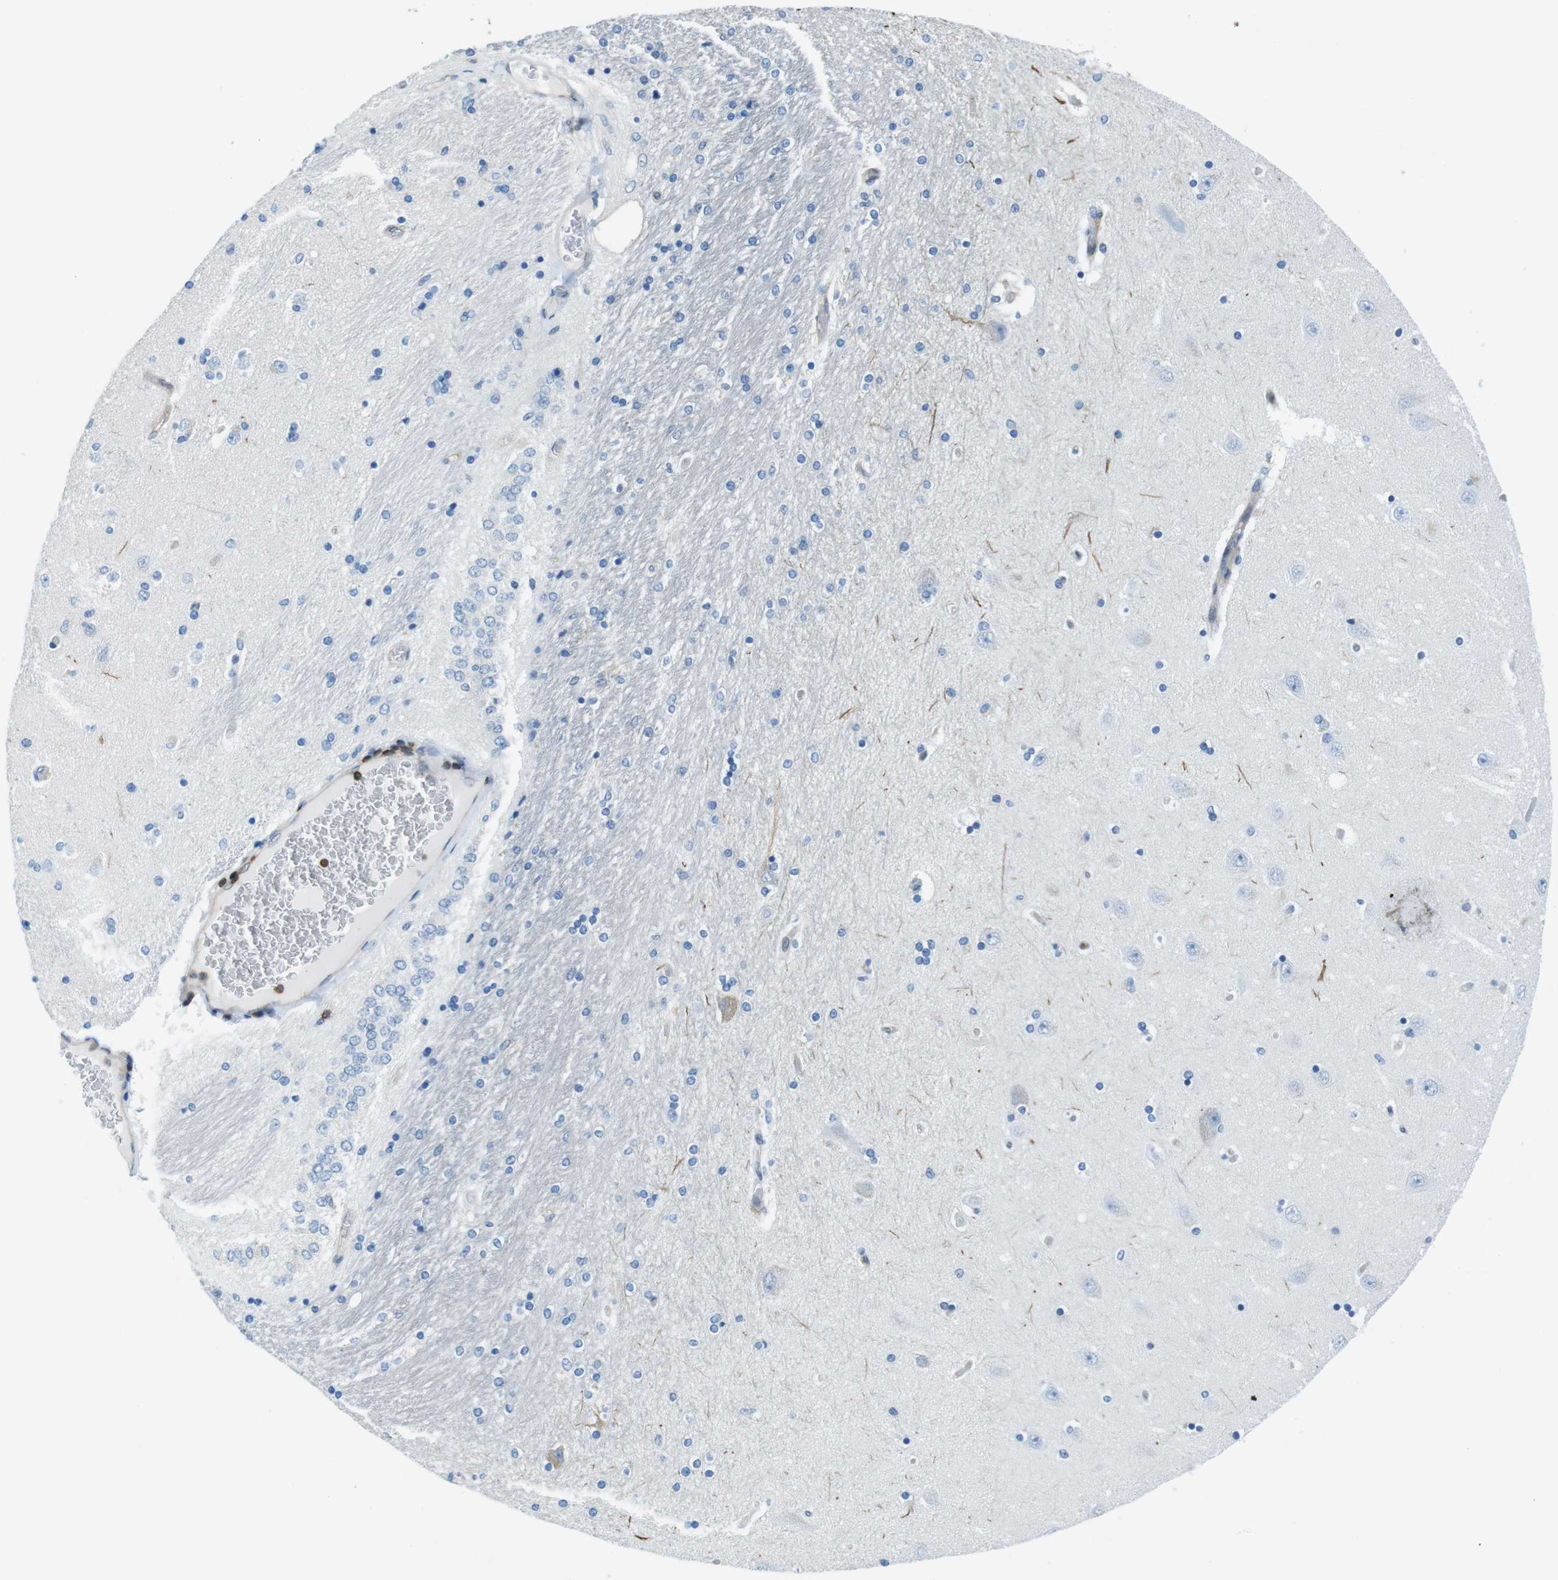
{"staining": {"intensity": "negative", "quantity": "none", "location": "none"}, "tissue": "hippocampus", "cell_type": "Glial cells", "image_type": "normal", "snomed": [{"axis": "morphology", "description": "Normal tissue, NOS"}, {"axis": "topography", "description": "Hippocampus"}], "caption": "Glial cells show no significant protein staining in normal hippocampus. The staining is performed using DAB (3,3'-diaminobenzidine) brown chromogen with nuclei counter-stained in using hematoxylin.", "gene": "TES", "patient": {"sex": "female", "age": 54}}